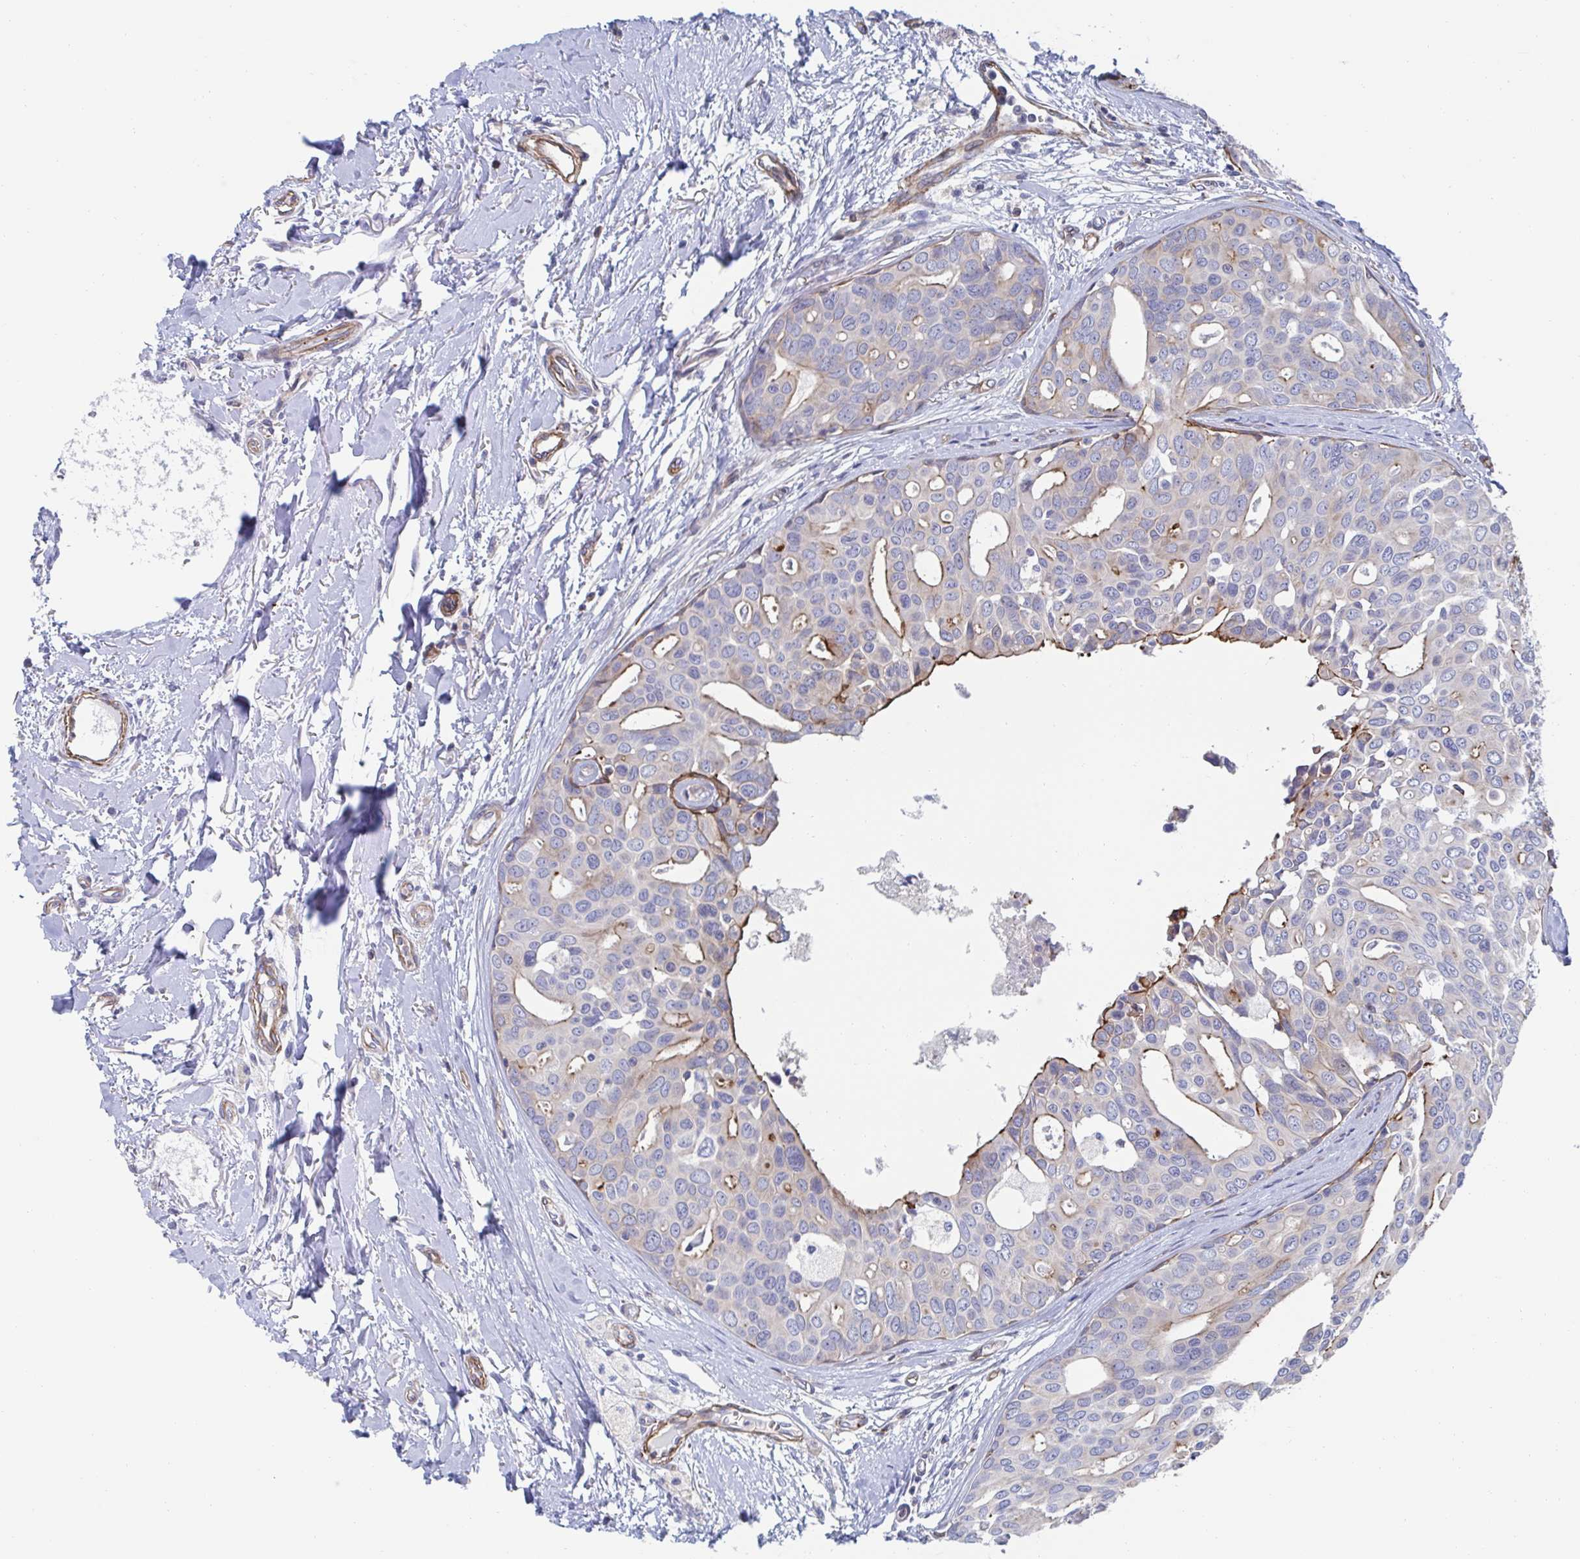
{"staining": {"intensity": "moderate", "quantity": "<25%", "location": "cytoplasmic/membranous"}, "tissue": "breast cancer", "cell_type": "Tumor cells", "image_type": "cancer", "snomed": [{"axis": "morphology", "description": "Duct carcinoma"}, {"axis": "topography", "description": "Breast"}], "caption": "Protein expression by immunohistochemistry (IHC) exhibits moderate cytoplasmic/membranous expression in about <25% of tumor cells in breast cancer.", "gene": "KLC3", "patient": {"sex": "female", "age": 54}}